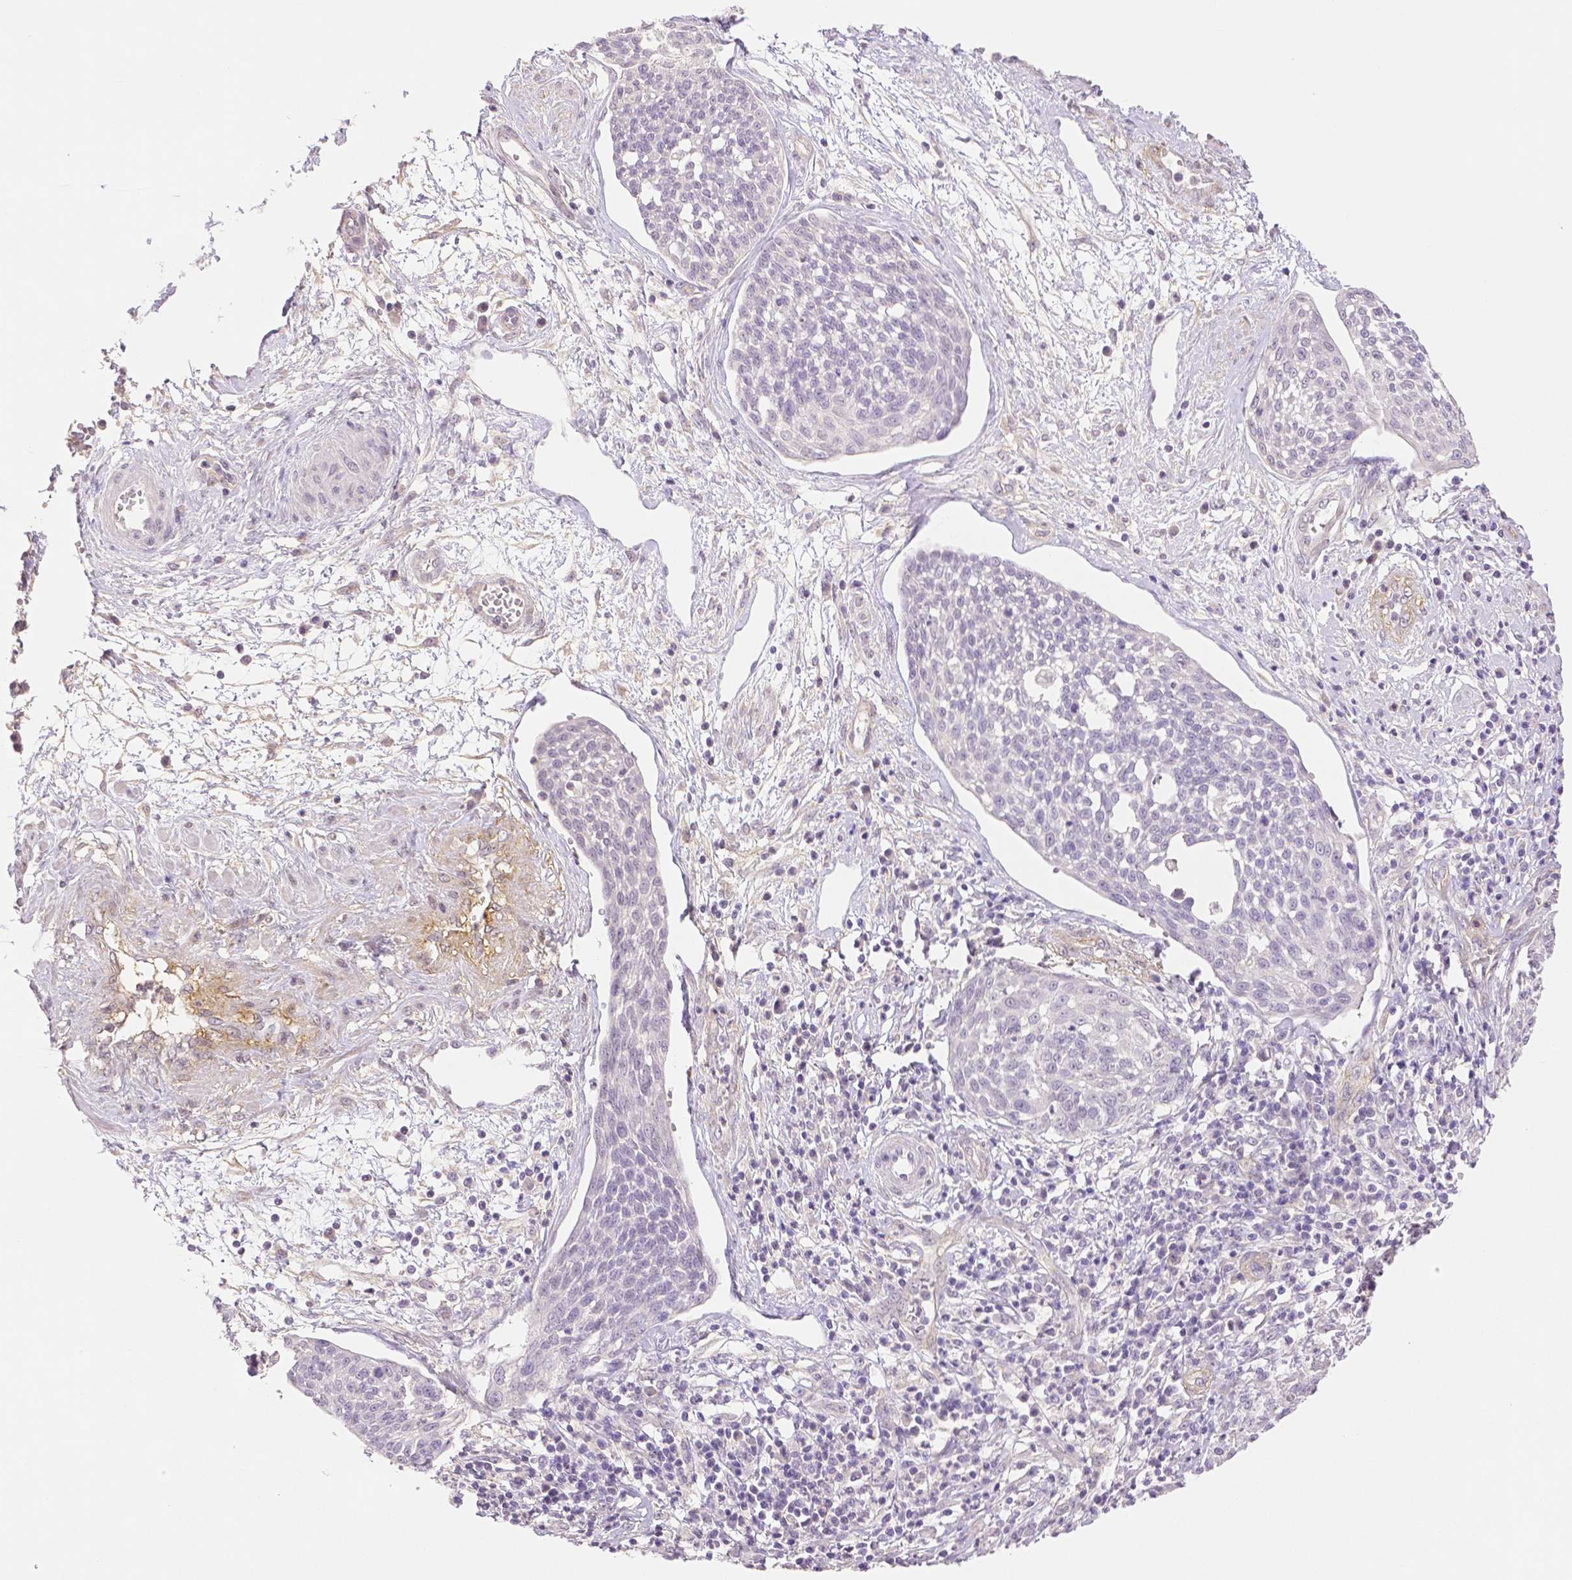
{"staining": {"intensity": "negative", "quantity": "none", "location": "none"}, "tissue": "cervical cancer", "cell_type": "Tumor cells", "image_type": "cancer", "snomed": [{"axis": "morphology", "description": "Squamous cell carcinoma, NOS"}, {"axis": "topography", "description": "Cervix"}], "caption": "Immunohistochemical staining of cervical cancer demonstrates no significant expression in tumor cells. (Stains: DAB immunohistochemistry (IHC) with hematoxylin counter stain, Microscopy: brightfield microscopy at high magnification).", "gene": "THY1", "patient": {"sex": "female", "age": 34}}